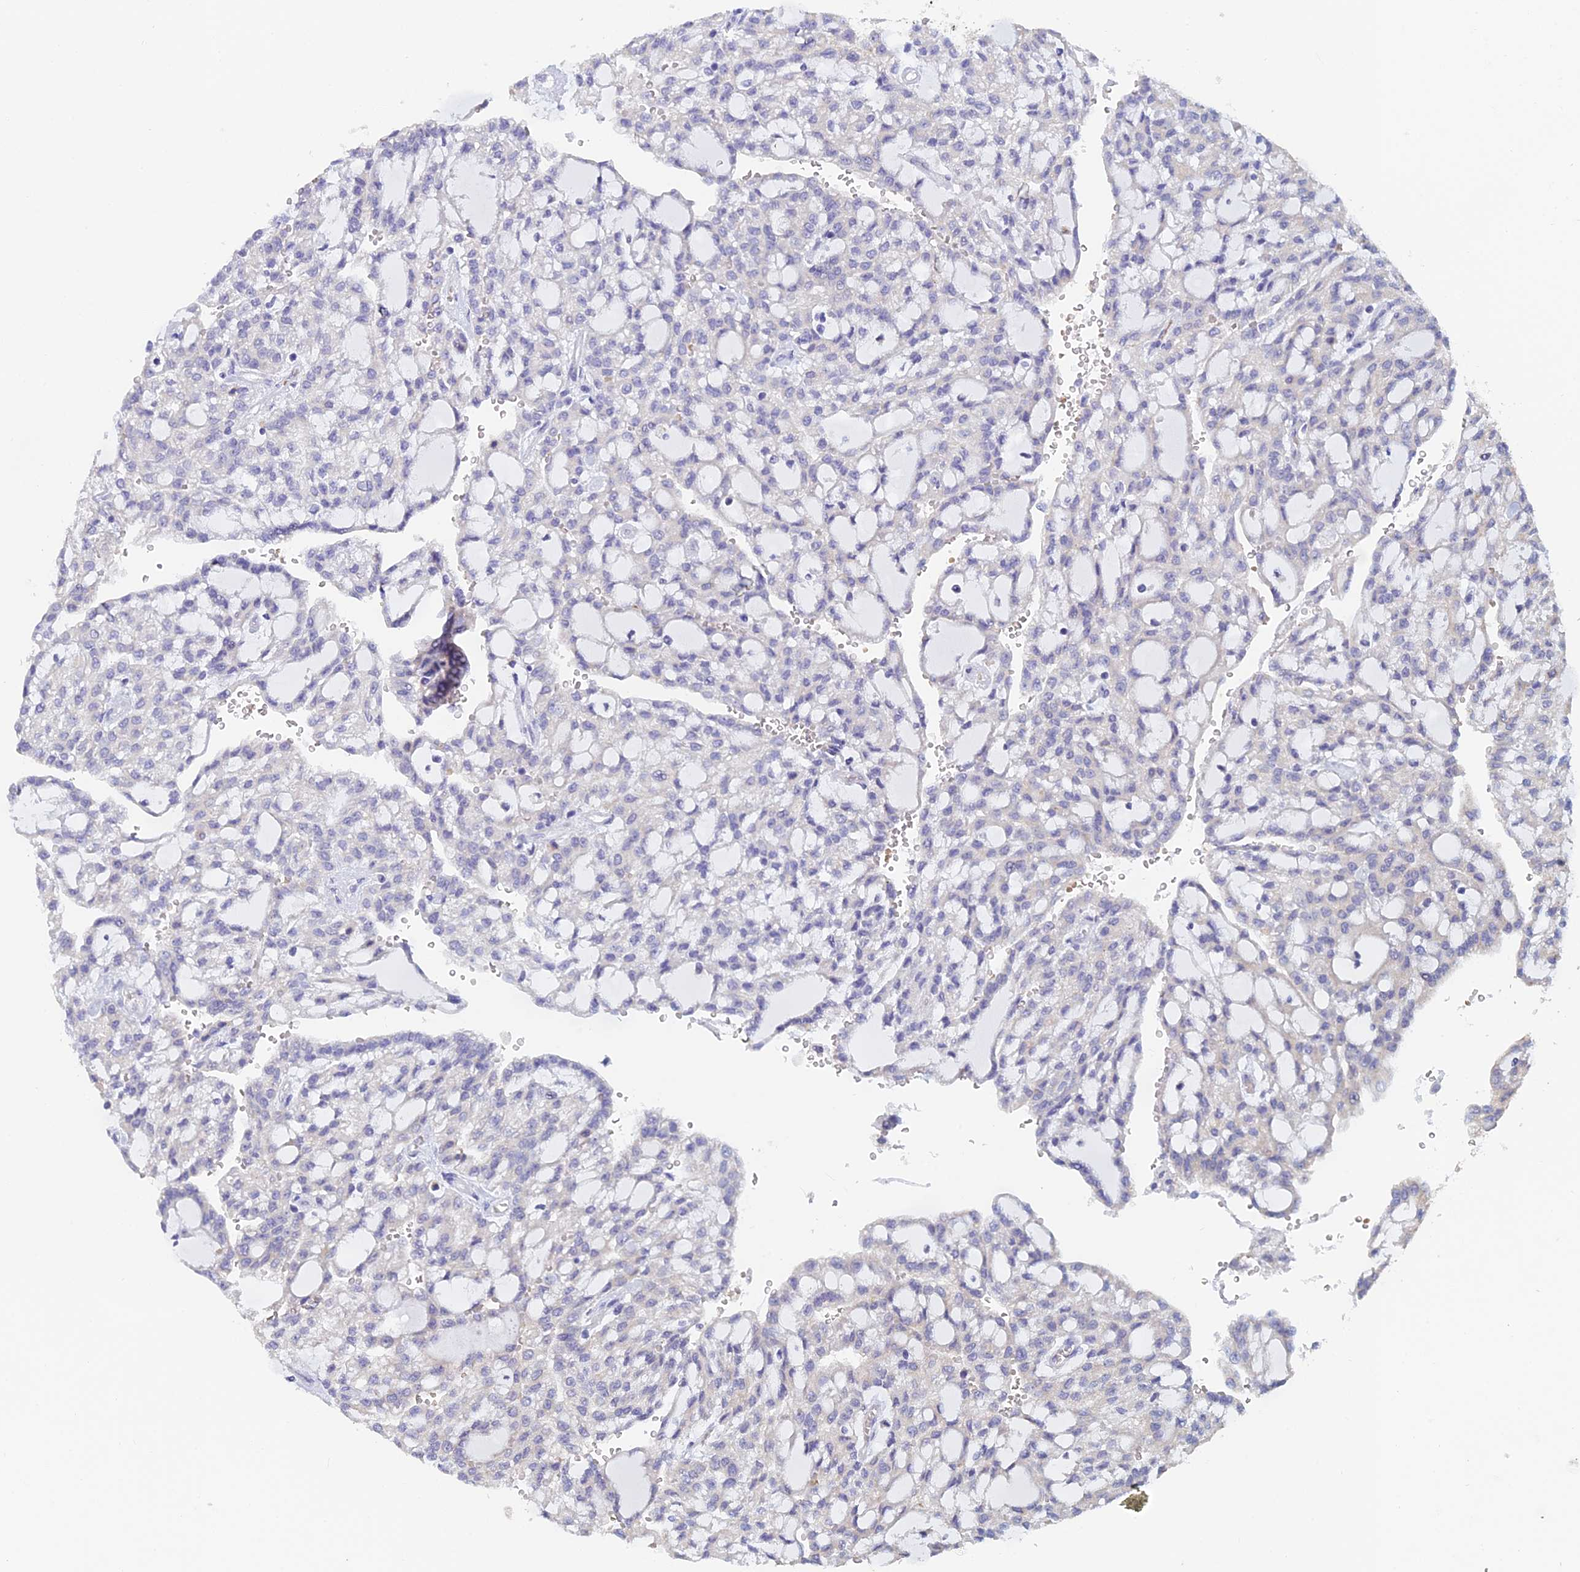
{"staining": {"intensity": "negative", "quantity": "none", "location": "none"}, "tissue": "renal cancer", "cell_type": "Tumor cells", "image_type": "cancer", "snomed": [{"axis": "morphology", "description": "Adenocarcinoma, NOS"}, {"axis": "topography", "description": "Kidney"}], "caption": "Adenocarcinoma (renal) stained for a protein using immunohistochemistry demonstrates no positivity tumor cells.", "gene": "GIPC1", "patient": {"sex": "male", "age": 63}}